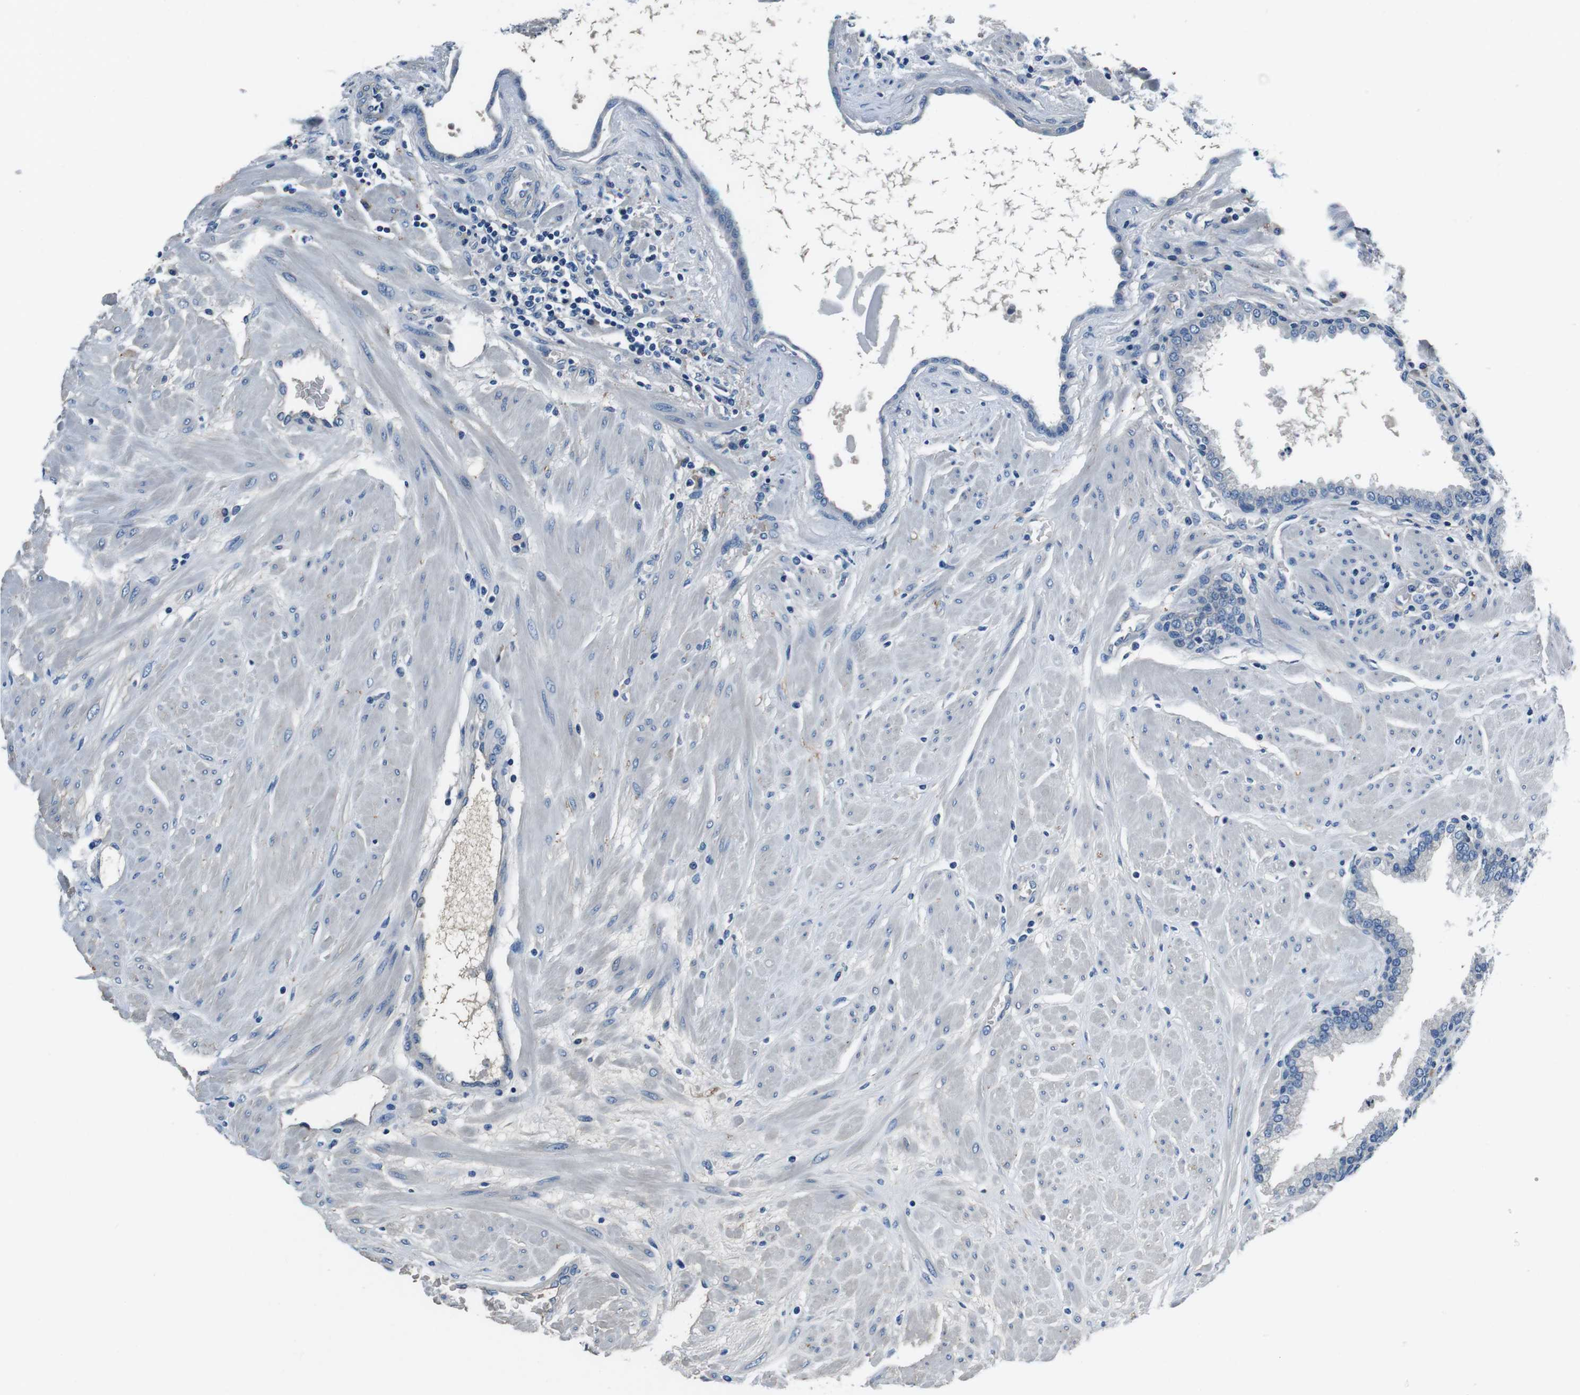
{"staining": {"intensity": "negative", "quantity": "none", "location": "none"}, "tissue": "prostate", "cell_type": "Glandular cells", "image_type": "normal", "snomed": [{"axis": "morphology", "description": "Normal tissue, NOS"}, {"axis": "topography", "description": "Prostate"}], "caption": "IHC photomicrograph of benign human prostate stained for a protein (brown), which displays no positivity in glandular cells.", "gene": "CASQ1", "patient": {"sex": "male", "age": 51}}